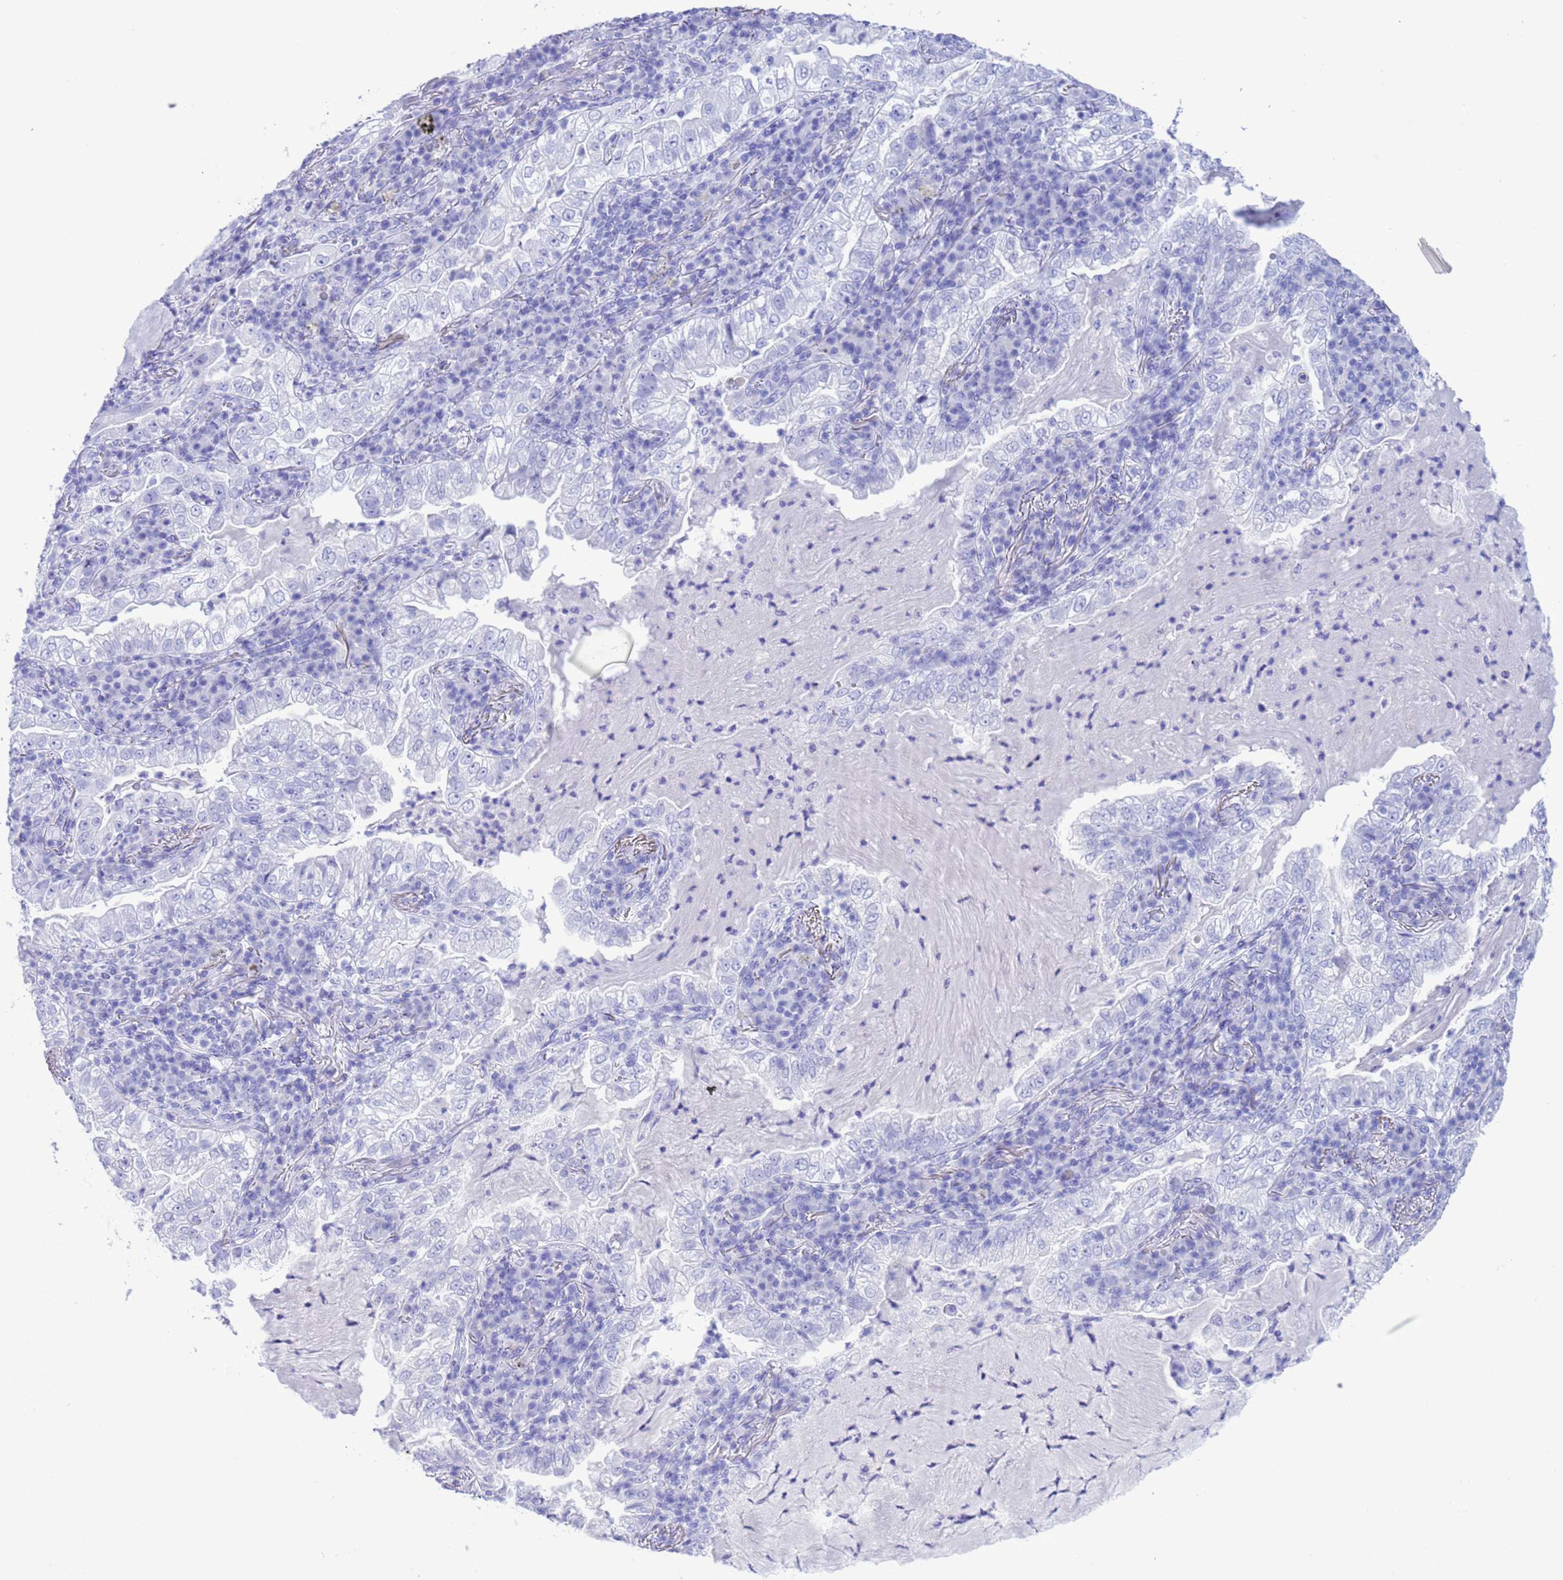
{"staining": {"intensity": "negative", "quantity": "none", "location": "none"}, "tissue": "lung cancer", "cell_type": "Tumor cells", "image_type": "cancer", "snomed": [{"axis": "morphology", "description": "Adenocarcinoma, NOS"}, {"axis": "topography", "description": "Lung"}], "caption": "Immunohistochemical staining of human lung adenocarcinoma reveals no significant positivity in tumor cells.", "gene": "GSTM1", "patient": {"sex": "female", "age": 73}}